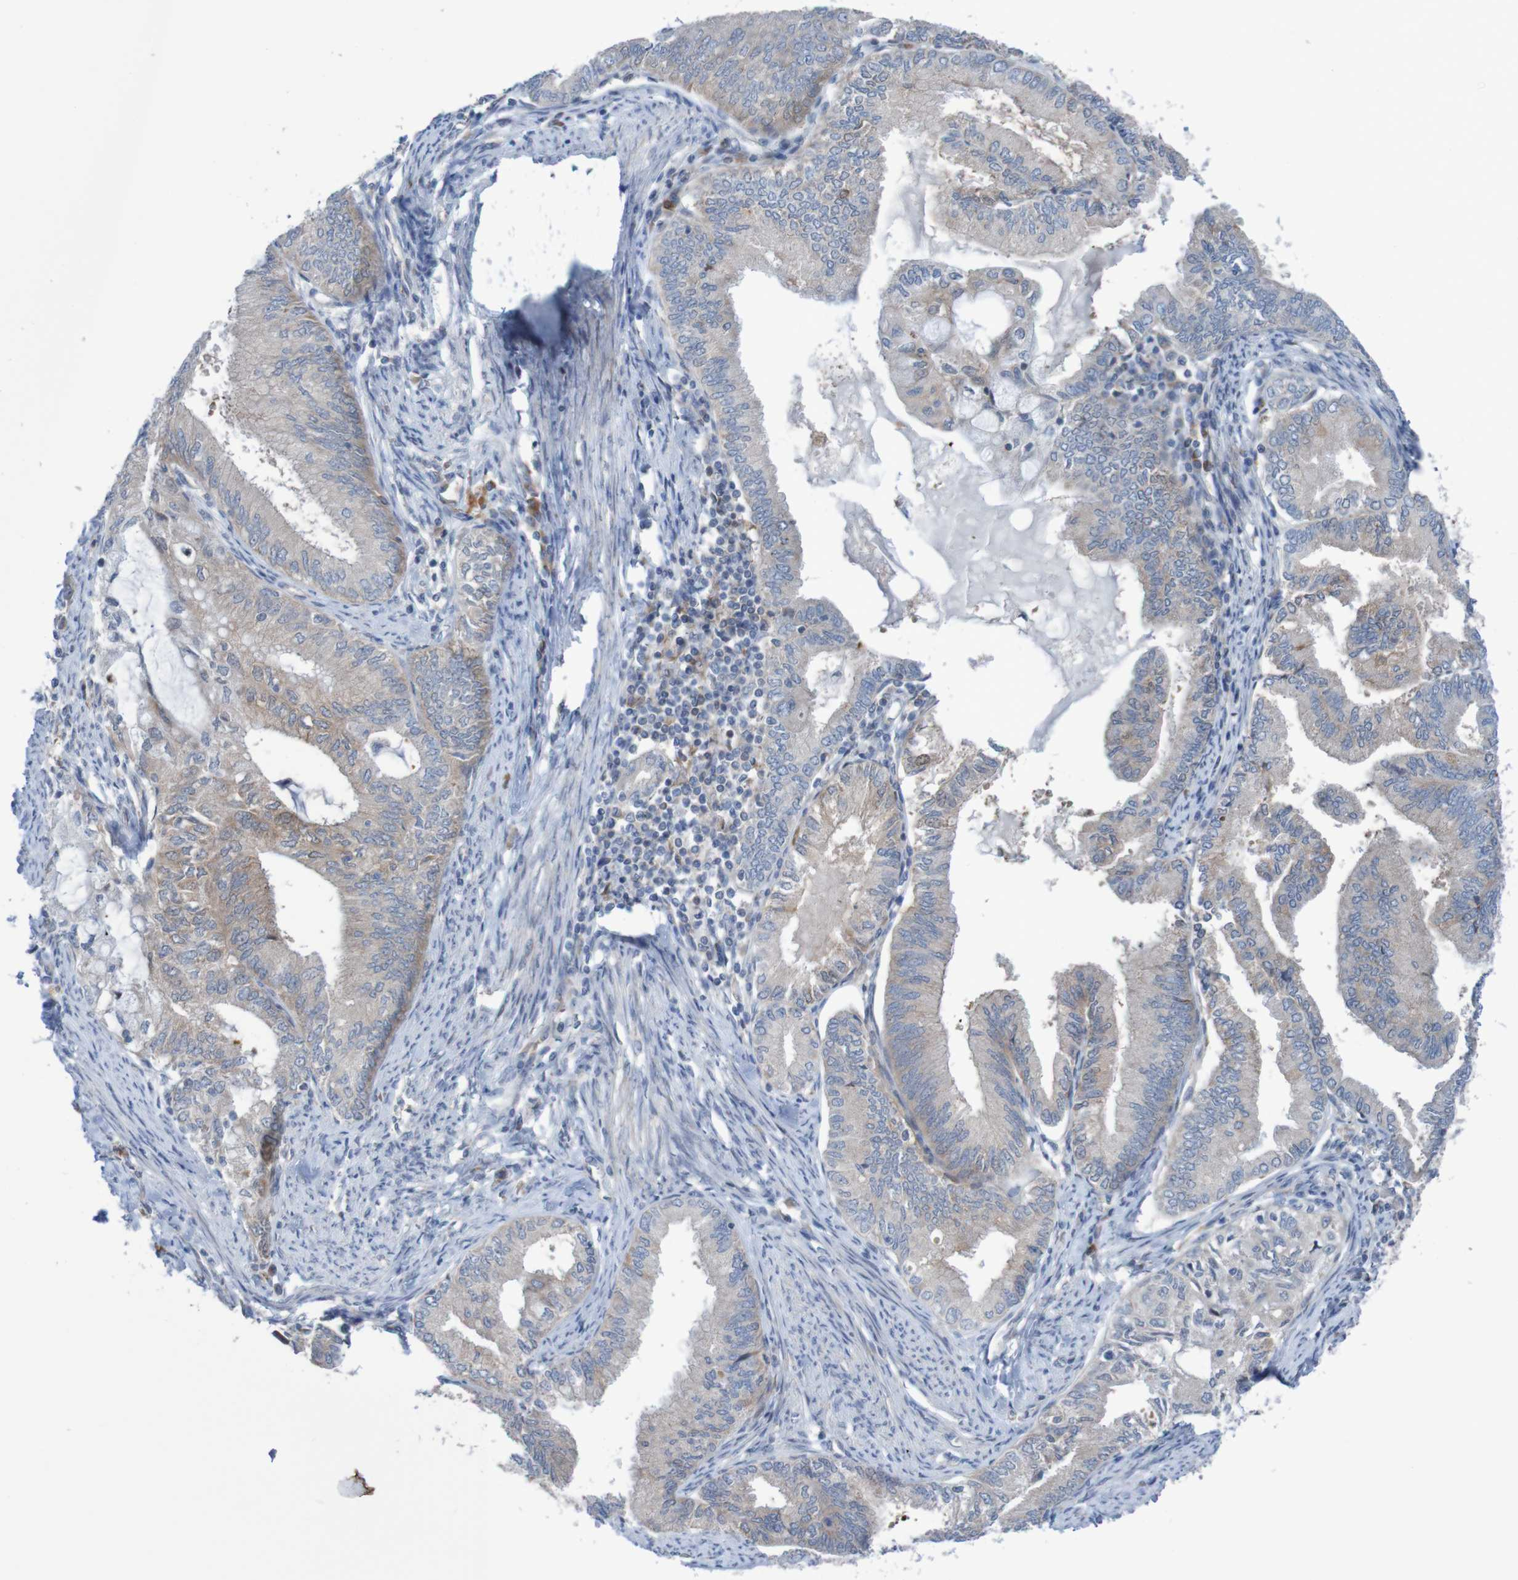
{"staining": {"intensity": "weak", "quantity": "25%-75%", "location": "cytoplasmic/membranous"}, "tissue": "endometrial cancer", "cell_type": "Tumor cells", "image_type": "cancer", "snomed": [{"axis": "morphology", "description": "Adenocarcinoma, NOS"}, {"axis": "topography", "description": "Endometrium"}], "caption": "This micrograph exhibits endometrial cancer (adenocarcinoma) stained with immunohistochemistry (IHC) to label a protein in brown. The cytoplasmic/membranous of tumor cells show weak positivity for the protein. Nuclei are counter-stained blue.", "gene": "ANGPT4", "patient": {"sex": "female", "age": 86}}